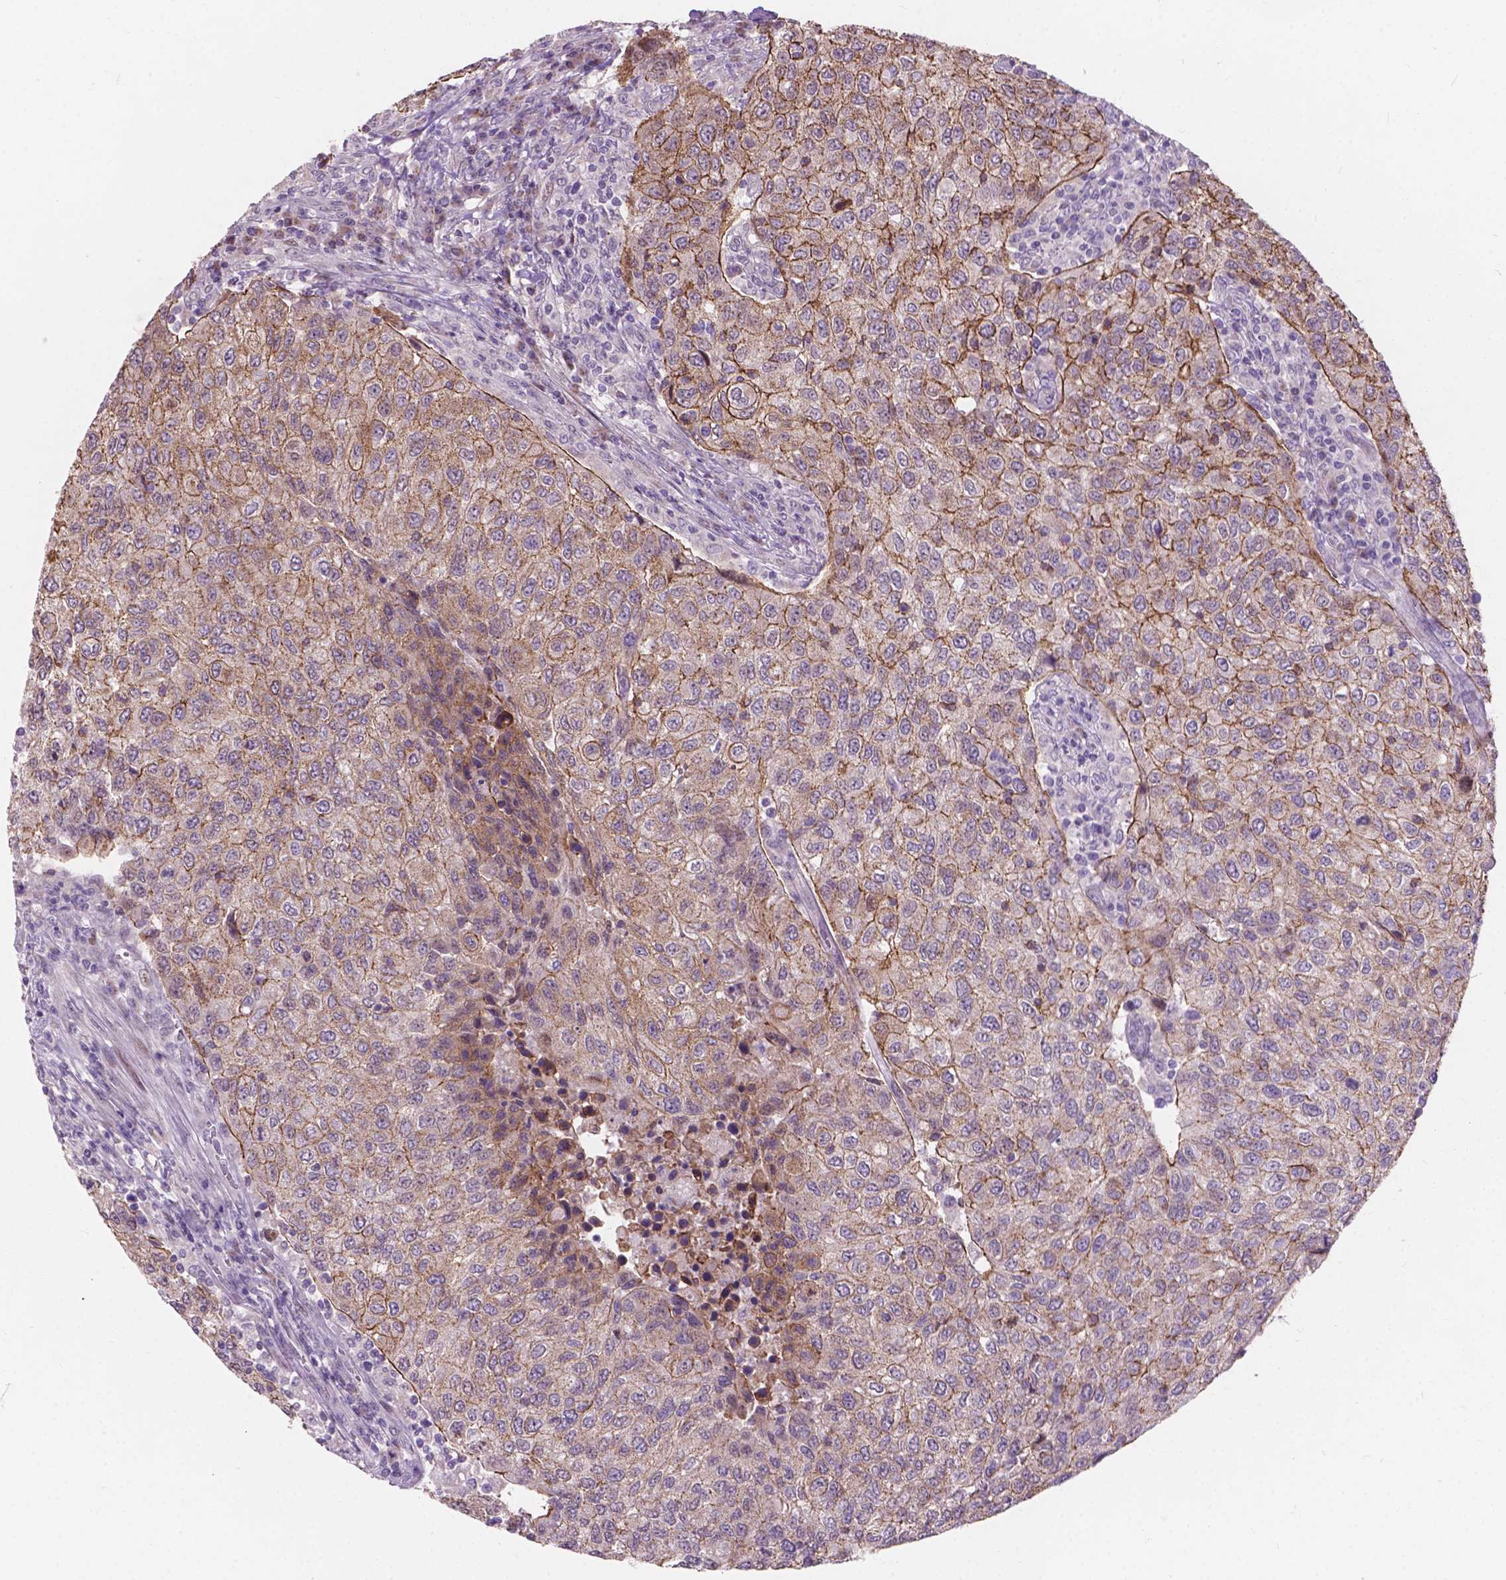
{"staining": {"intensity": "weak", "quantity": "25%-75%", "location": "cytoplasmic/membranous"}, "tissue": "urothelial cancer", "cell_type": "Tumor cells", "image_type": "cancer", "snomed": [{"axis": "morphology", "description": "Urothelial carcinoma, High grade"}, {"axis": "topography", "description": "Urinary bladder"}], "caption": "Immunohistochemical staining of urothelial carcinoma (high-grade) shows weak cytoplasmic/membranous protein expression in approximately 25%-75% of tumor cells.", "gene": "MYH14", "patient": {"sex": "female", "age": 78}}